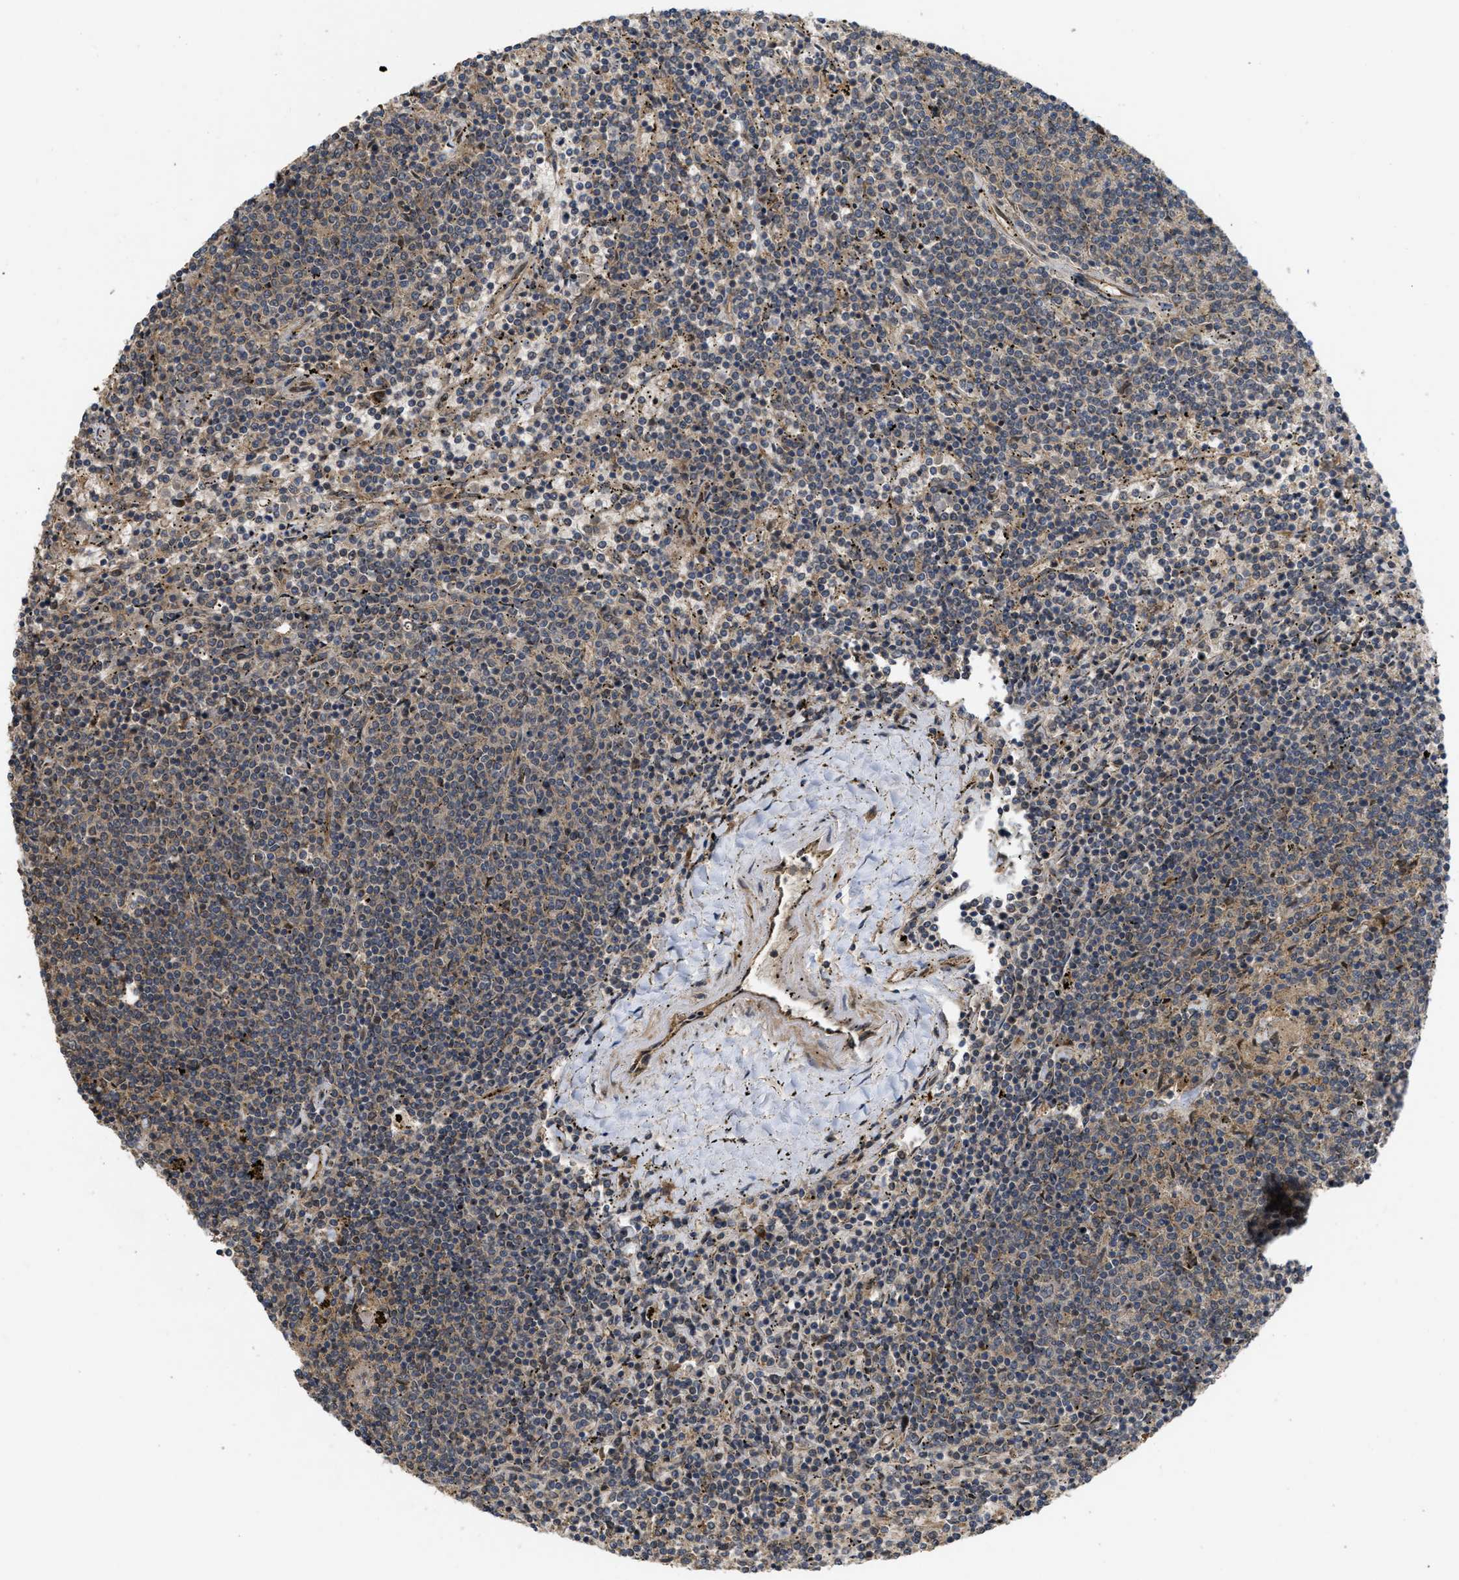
{"staining": {"intensity": "weak", "quantity": "<25%", "location": "cytoplasmic/membranous"}, "tissue": "lymphoma", "cell_type": "Tumor cells", "image_type": "cancer", "snomed": [{"axis": "morphology", "description": "Malignant lymphoma, non-Hodgkin's type, Low grade"}, {"axis": "topography", "description": "Spleen"}], "caption": "Tumor cells show no significant positivity in malignant lymphoma, non-Hodgkin's type (low-grade).", "gene": "FZD6", "patient": {"sex": "female", "age": 50}}